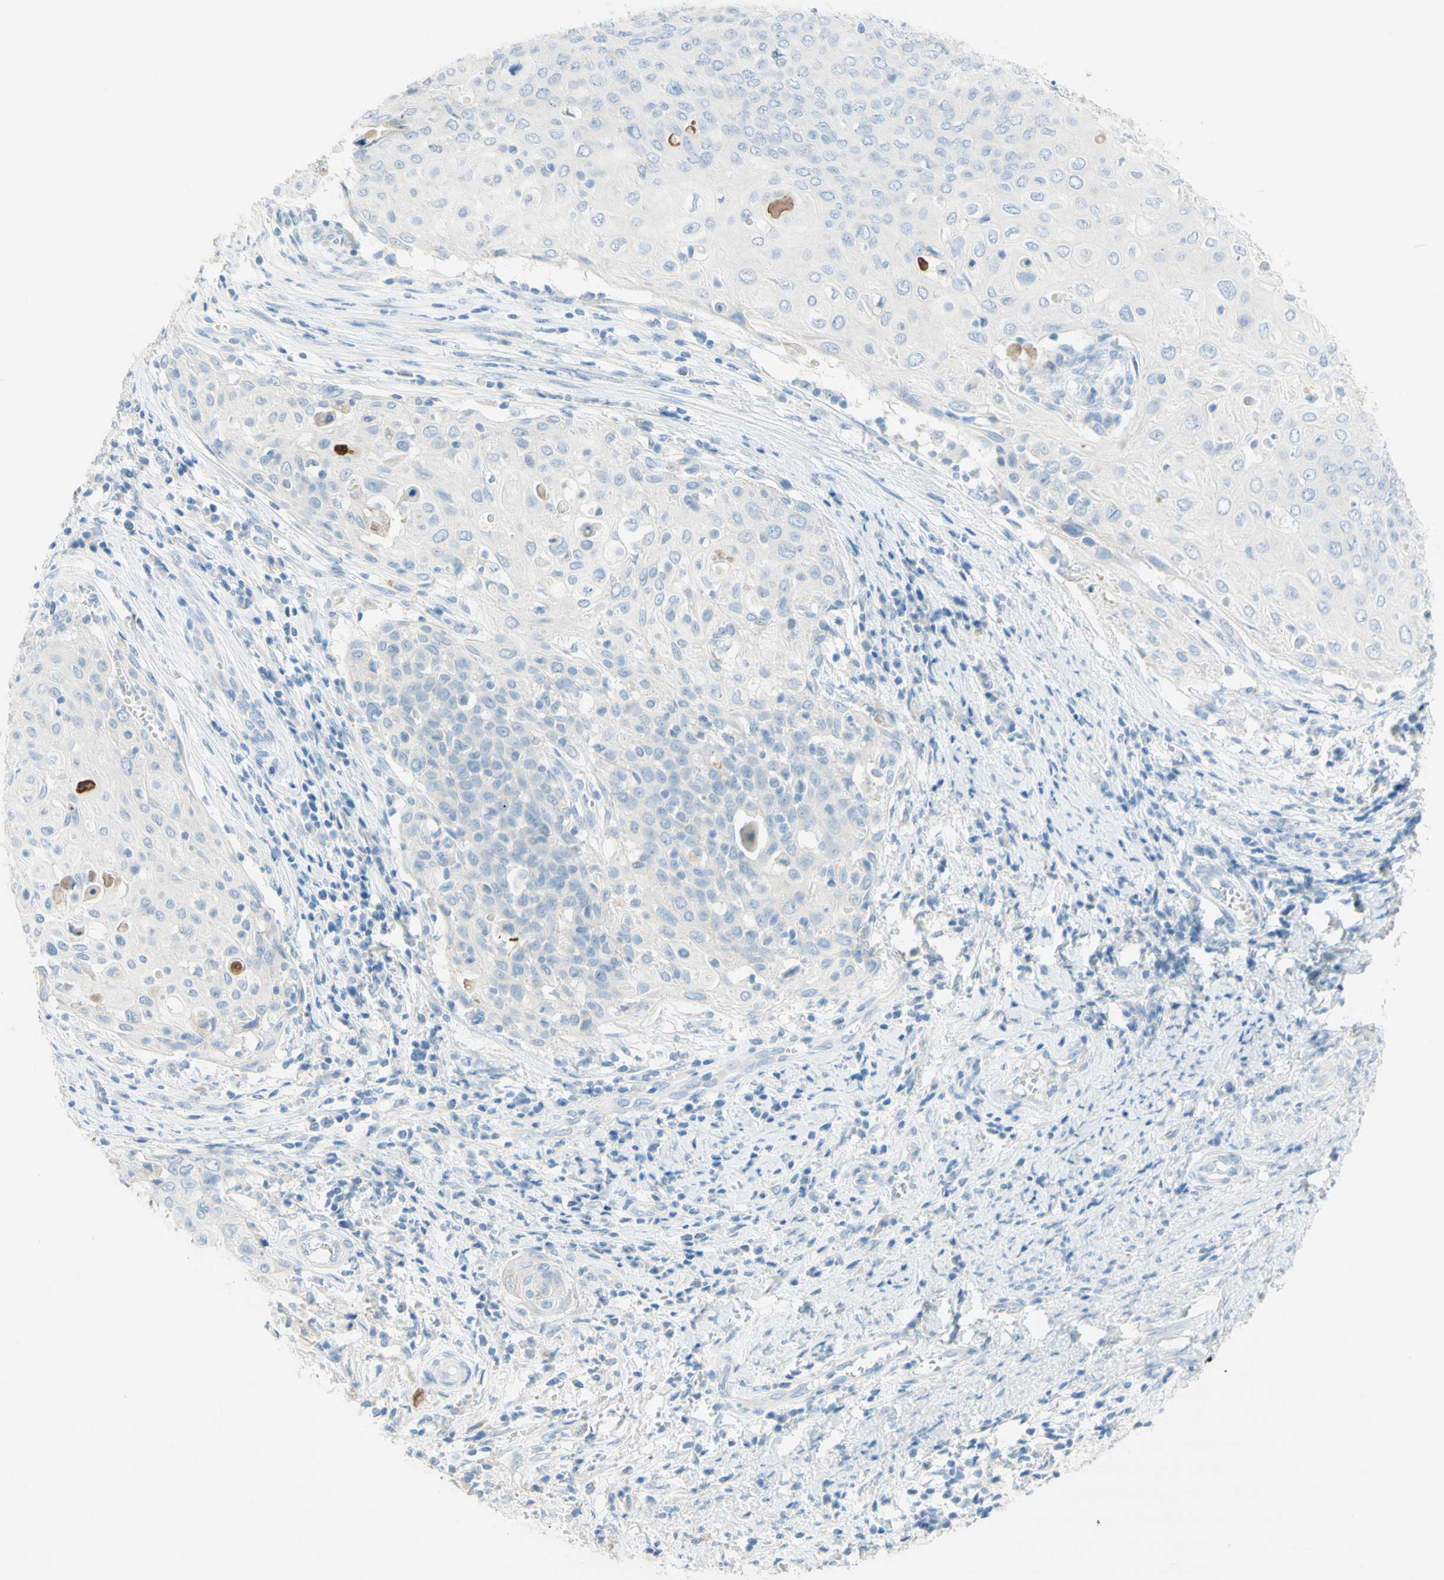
{"staining": {"intensity": "negative", "quantity": "none", "location": "none"}, "tissue": "cervical cancer", "cell_type": "Tumor cells", "image_type": "cancer", "snomed": [{"axis": "morphology", "description": "Squamous cell carcinoma, NOS"}, {"axis": "topography", "description": "Cervix"}], "caption": "The immunohistochemistry histopathology image has no significant staining in tumor cells of cervical cancer (squamous cell carcinoma) tissue.", "gene": "POLR2J3", "patient": {"sex": "female", "age": 39}}